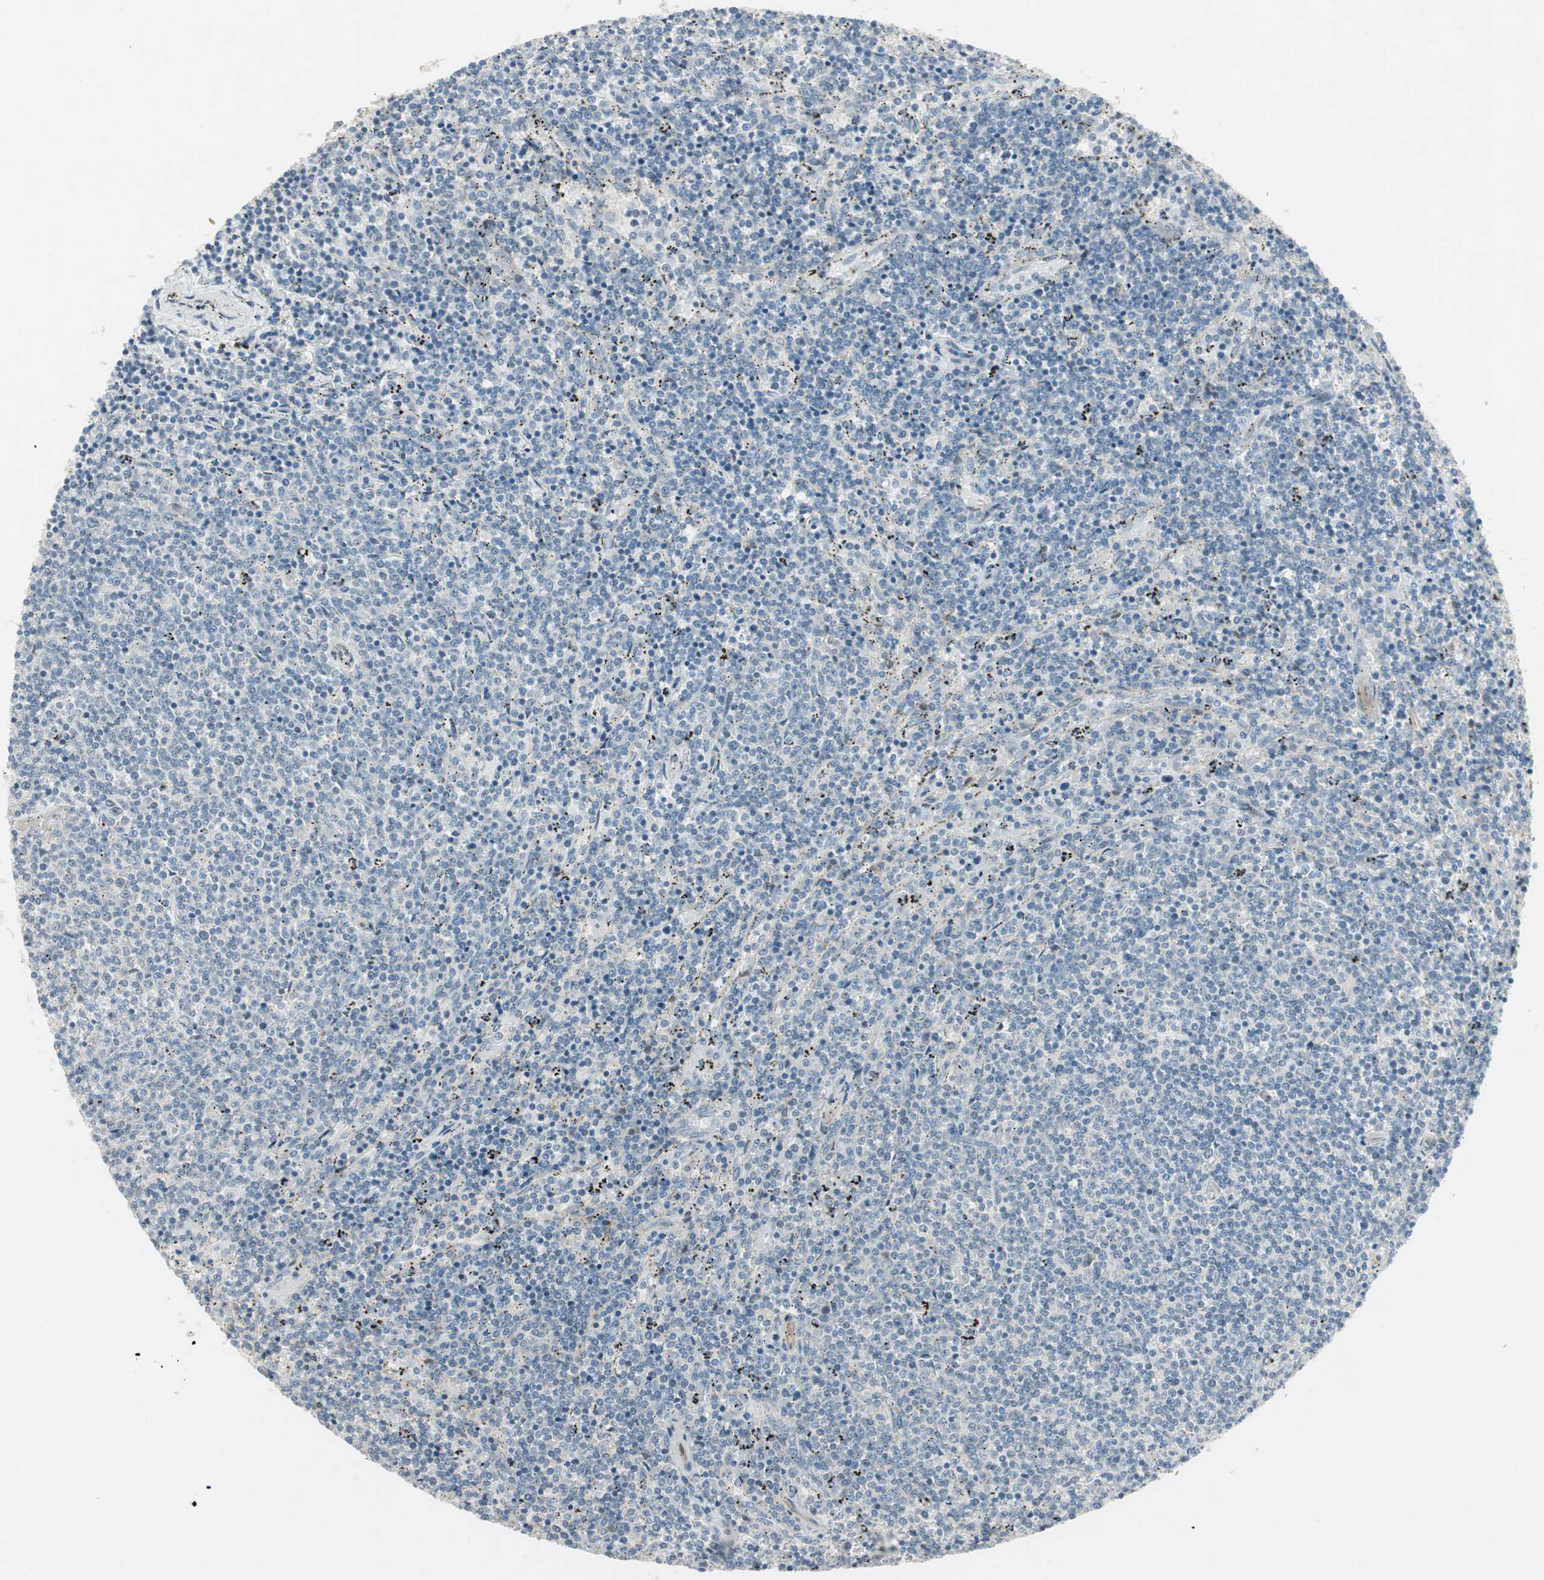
{"staining": {"intensity": "negative", "quantity": "none", "location": "none"}, "tissue": "lymphoma", "cell_type": "Tumor cells", "image_type": "cancer", "snomed": [{"axis": "morphology", "description": "Malignant lymphoma, non-Hodgkin's type, Low grade"}, {"axis": "topography", "description": "Spleen"}], "caption": "A high-resolution photomicrograph shows IHC staining of low-grade malignant lymphoma, non-Hodgkin's type, which exhibits no significant expression in tumor cells.", "gene": "STON1-GTF2A1L", "patient": {"sex": "female", "age": 50}}